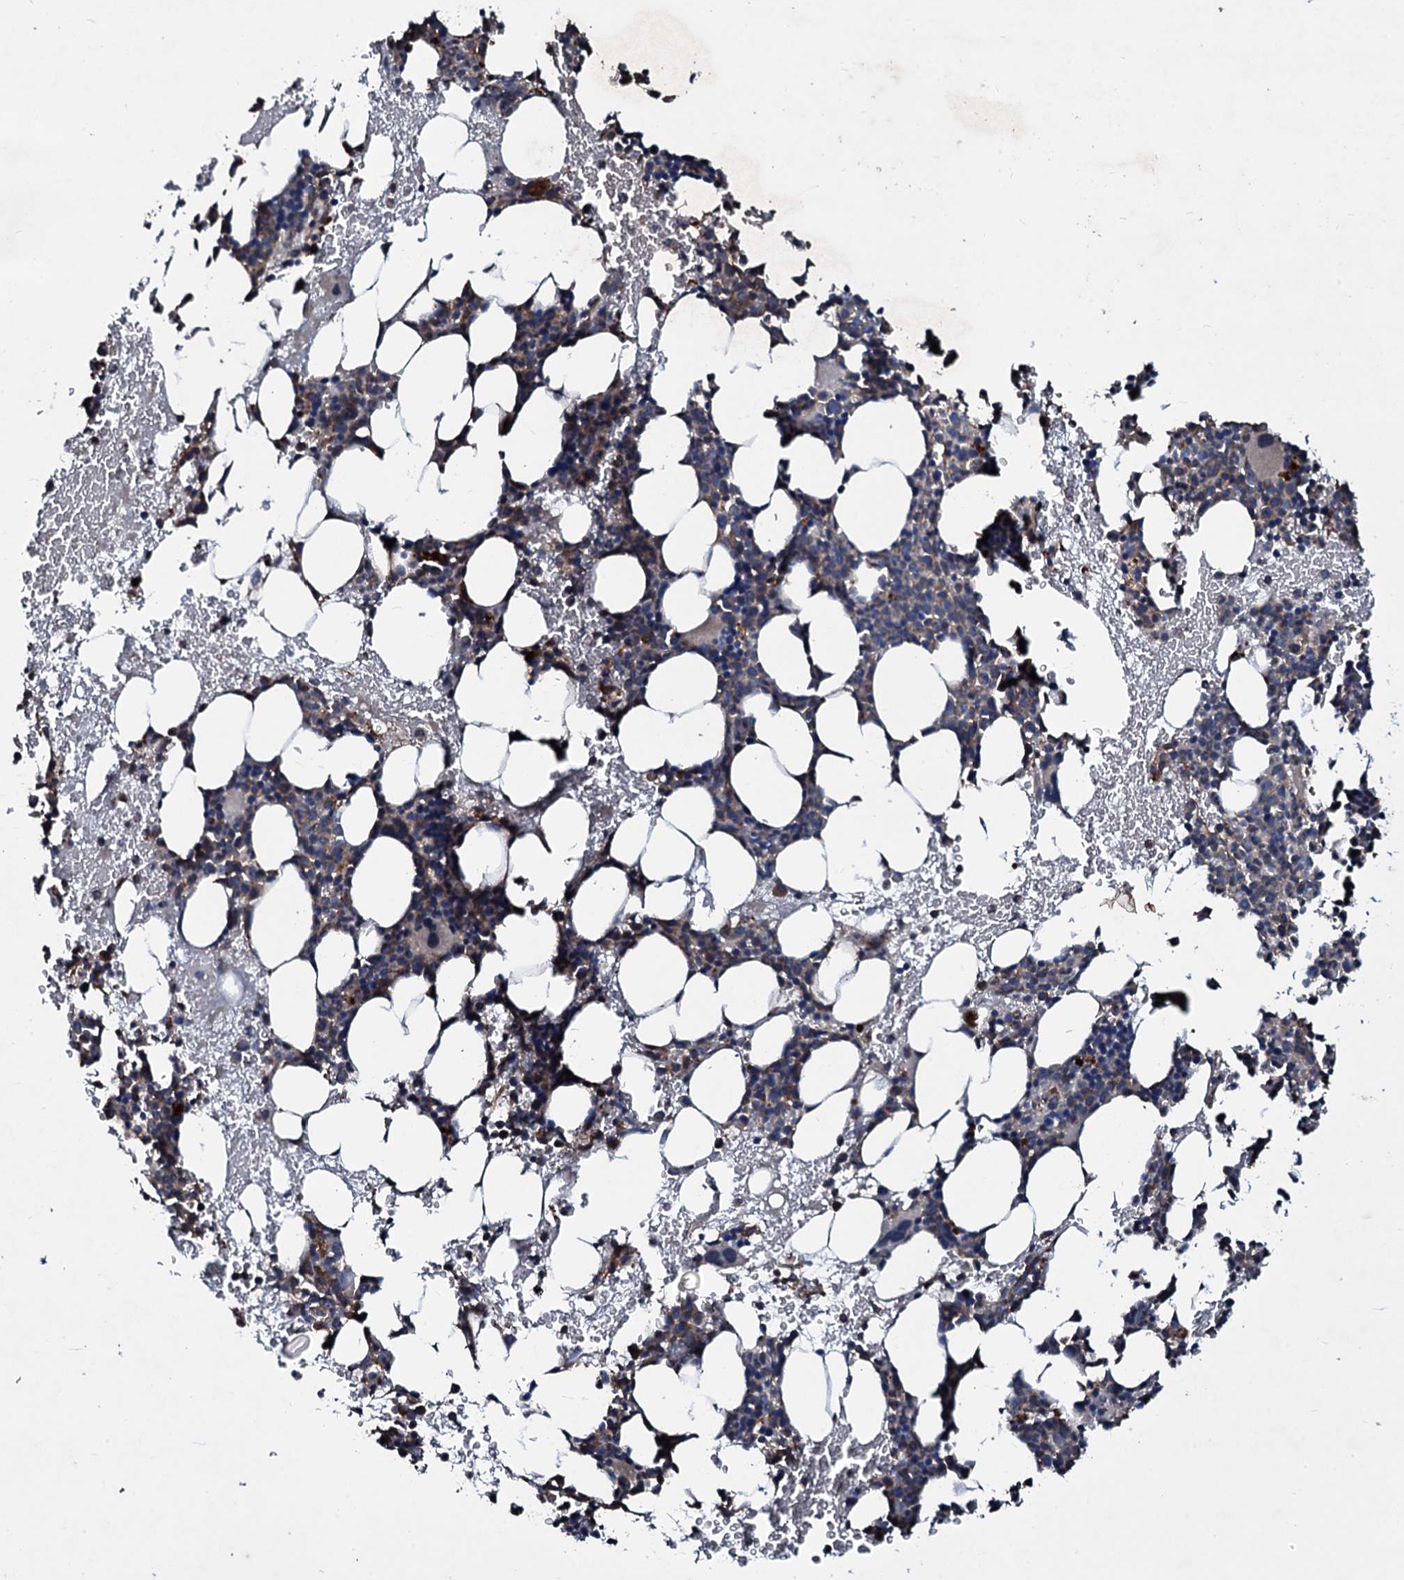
{"staining": {"intensity": "weak", "quantity": "25%-75%", "location": "cytoplasmic/membranous"}, "tissue": "bone marrow", "cell_type": "Hematopoietic cells", "image_type": "normal", "snomed": [{"axis": "morphology", "description": "Normal tissue, NOS"}, {"axis": "topography", "description": "Bone marrow"}], "caption": "A brown stain labels weak cytoplasmic/membranous expression of a protein in hematopoietic cells of unremarkable bone marrow.", "gene": "DMAC2", "patient": {"sex": "female", "age": 37}}